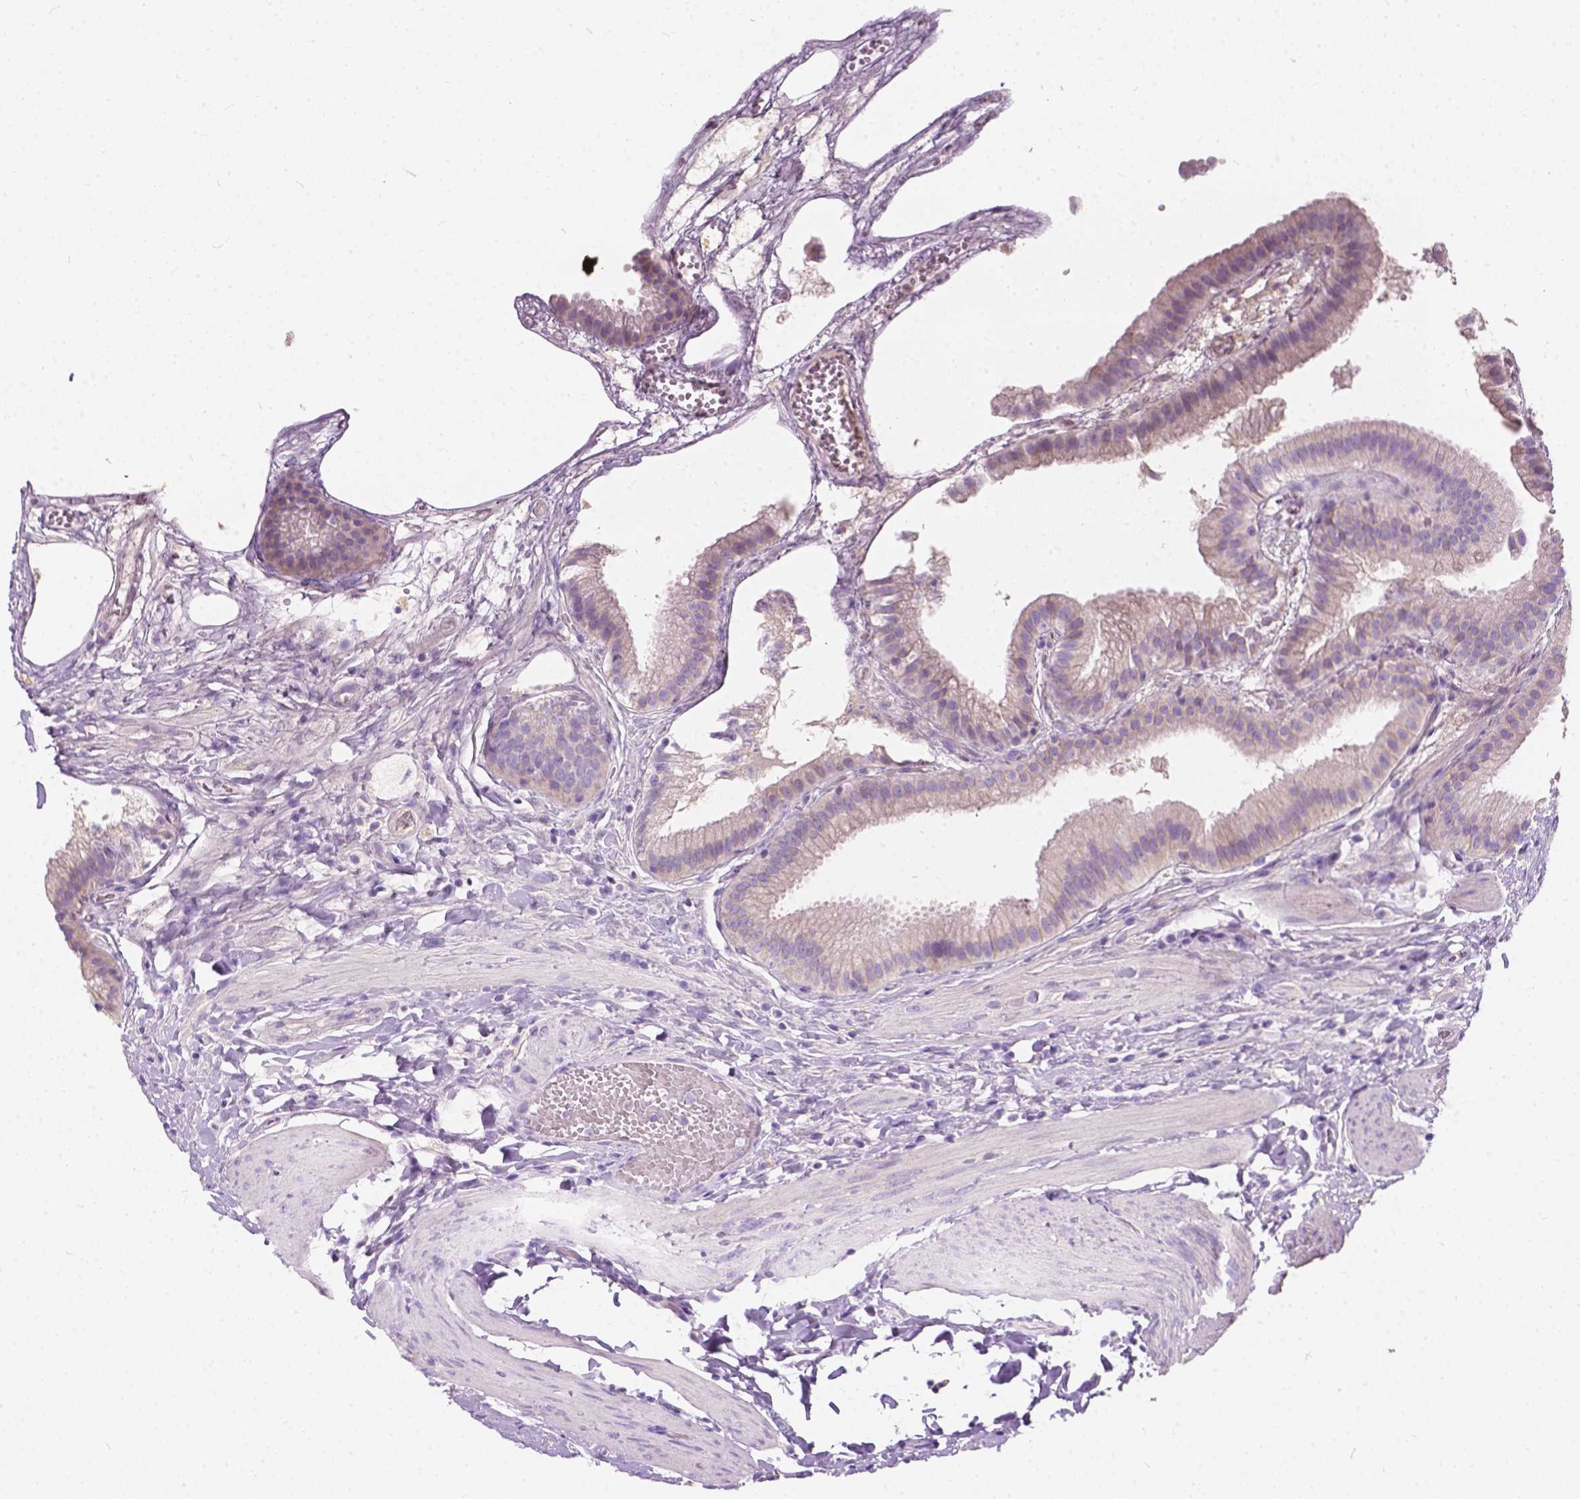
{"staining": {"intensity": "weak", "quantity": "25%-75%", "location": "cytoplasmic/membranous"}, "tissue": "gallbladder", "cell_type": "Glandular cells", "image_type": "normal", "snomed": [{"axis": "morphology", "description": "Normal tissue, NOS"}, {"axis": "topography", "description": "Gallbladder"}], "caption": "Human gallbladder stained for a protein (brown) shows weak cytoplasmic/membranous positive positivity in about 25%-75% of glandular cells.", "gene": "GNAO1", "patient": {"sex": "female", "age": 63}}